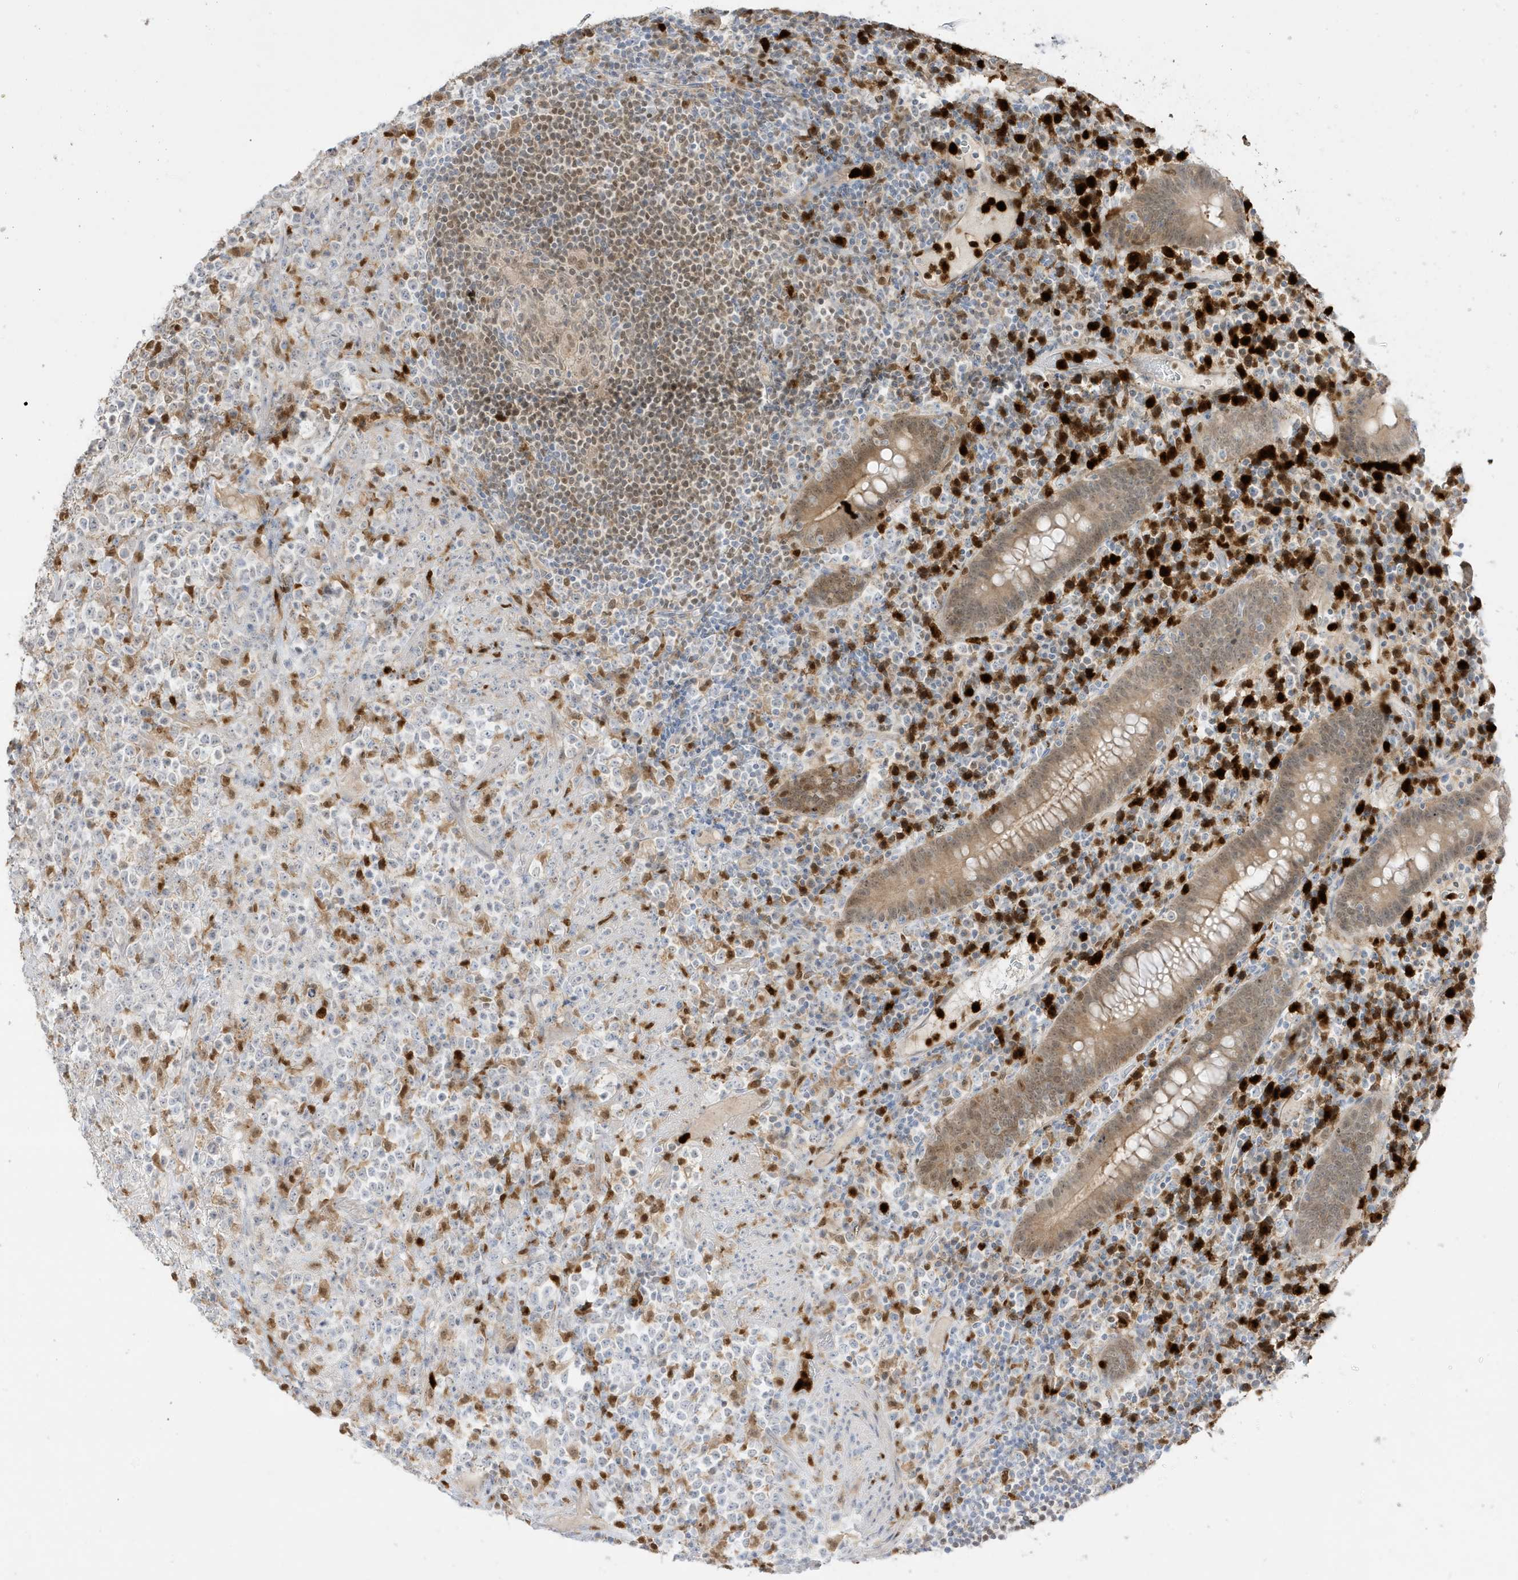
{"staining": {"intensity": "negative", "quantity": "none", "location": "none"}, "tissue": "lymphoma", "cell_type": "Tumor cells", "image_type": "cancer", "snomed": [{"axis": "morphology", "description": "Malignant lymphoma, non-Hodgkin's type, High grade"}, {"axis": "topography", "description": "Colon"}], "caption": "This is an immunohistochemistry (IHC) image of lymphoma. There is no expression in tumor cells.", "gene": "GCA", "patient": {"sex": "female", "age": 53}}